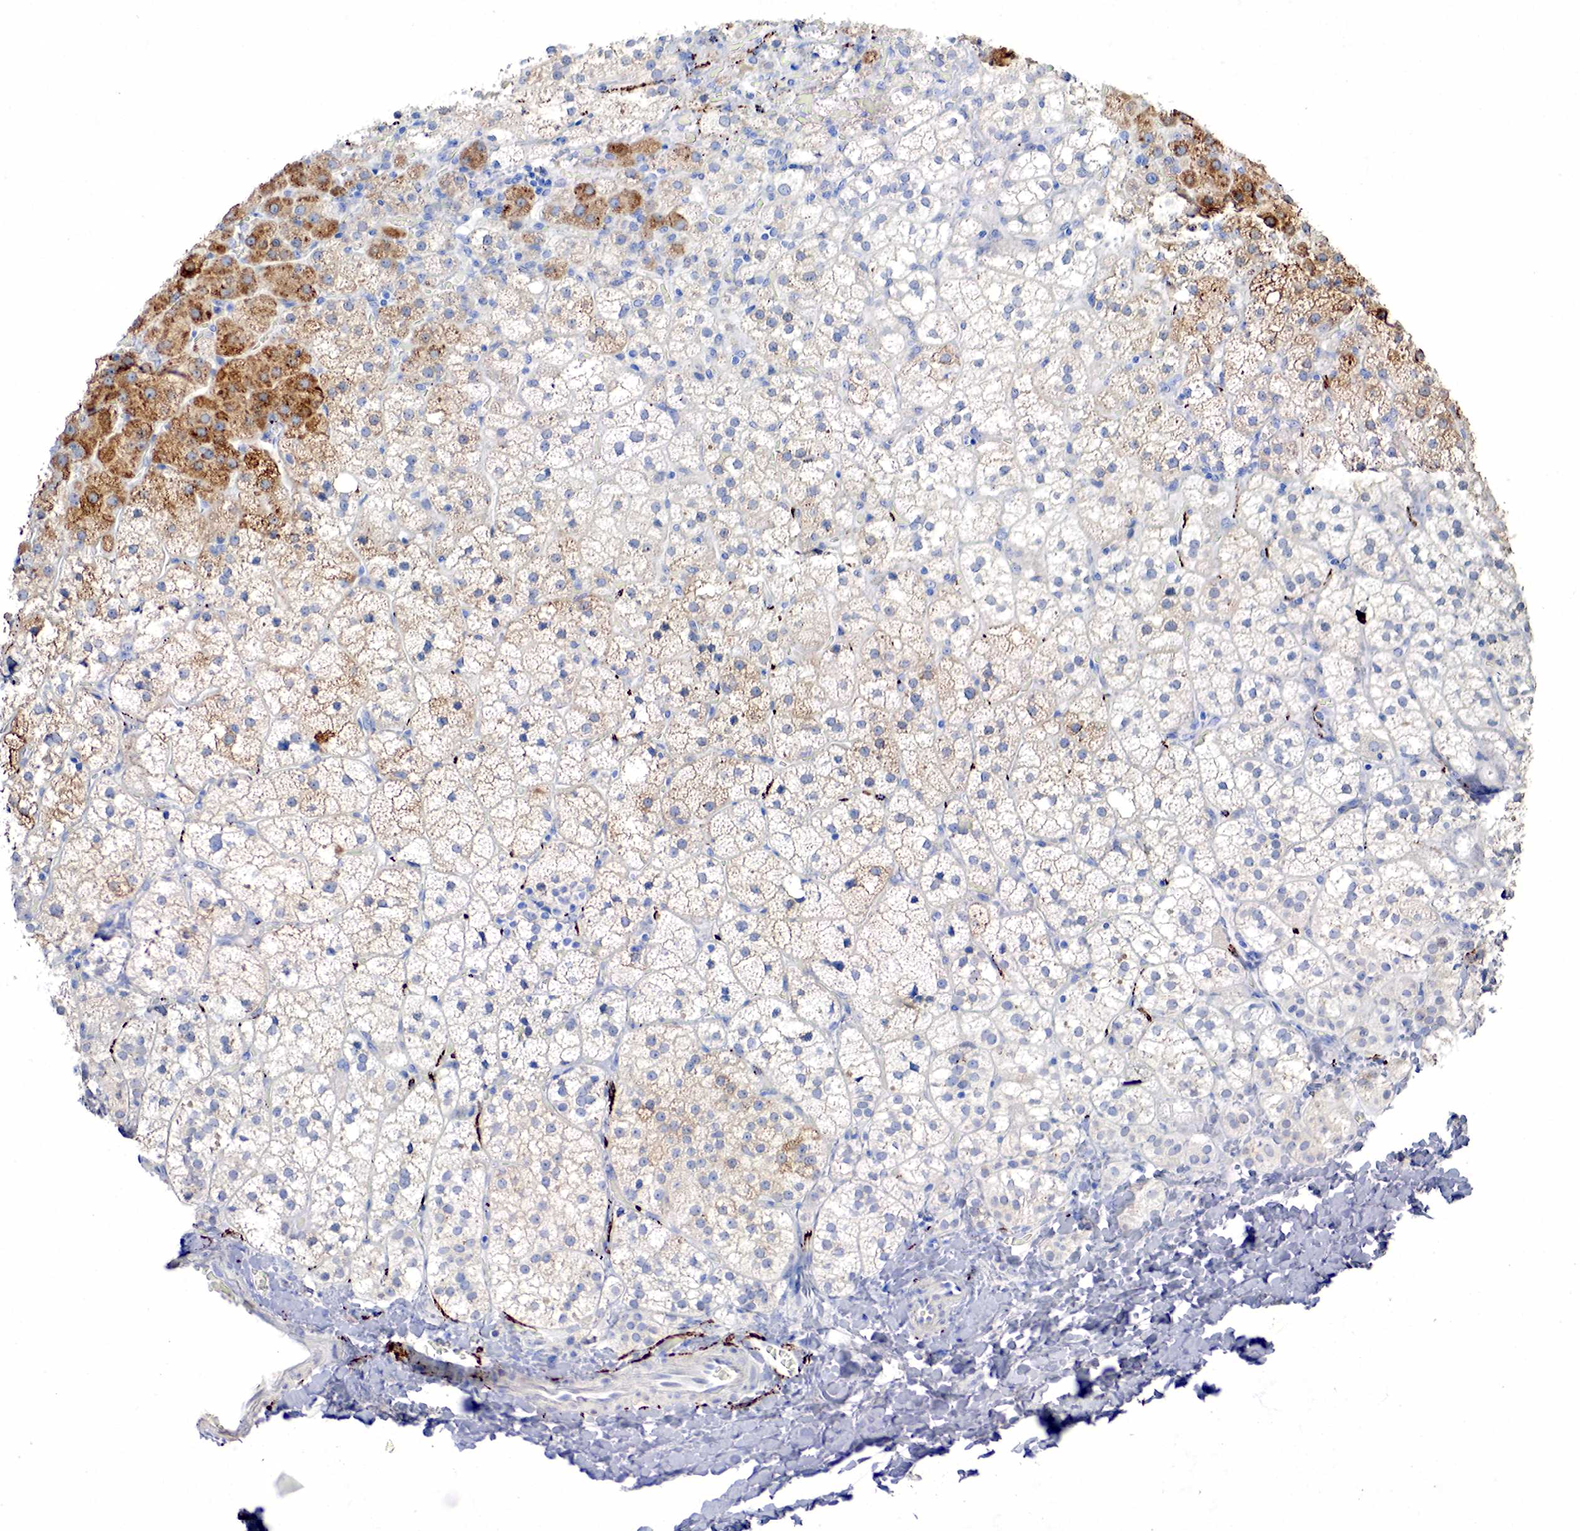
{"staining": {"intensity": "moderate", "quantity": ">75%", "location": "cytoplasmic/membranous"}, "tissue": "adrenal gland", "cell_type": "Glandular cells", "image_type": "normal", "snomed": [{"axis": "morphology", "description": "Normal tissue, NOS"}, {"axis": "topography", "description": "Adrenal gland"}], "caption": "IHC image of normal adrenal gland stained for a protein (brown), which displays medium levels of moderate cytoplasmic/membranous expression in approximately >75% of glandular cells.", "gene": "SYP", "patient": {"sex": "male", "age": 53}}